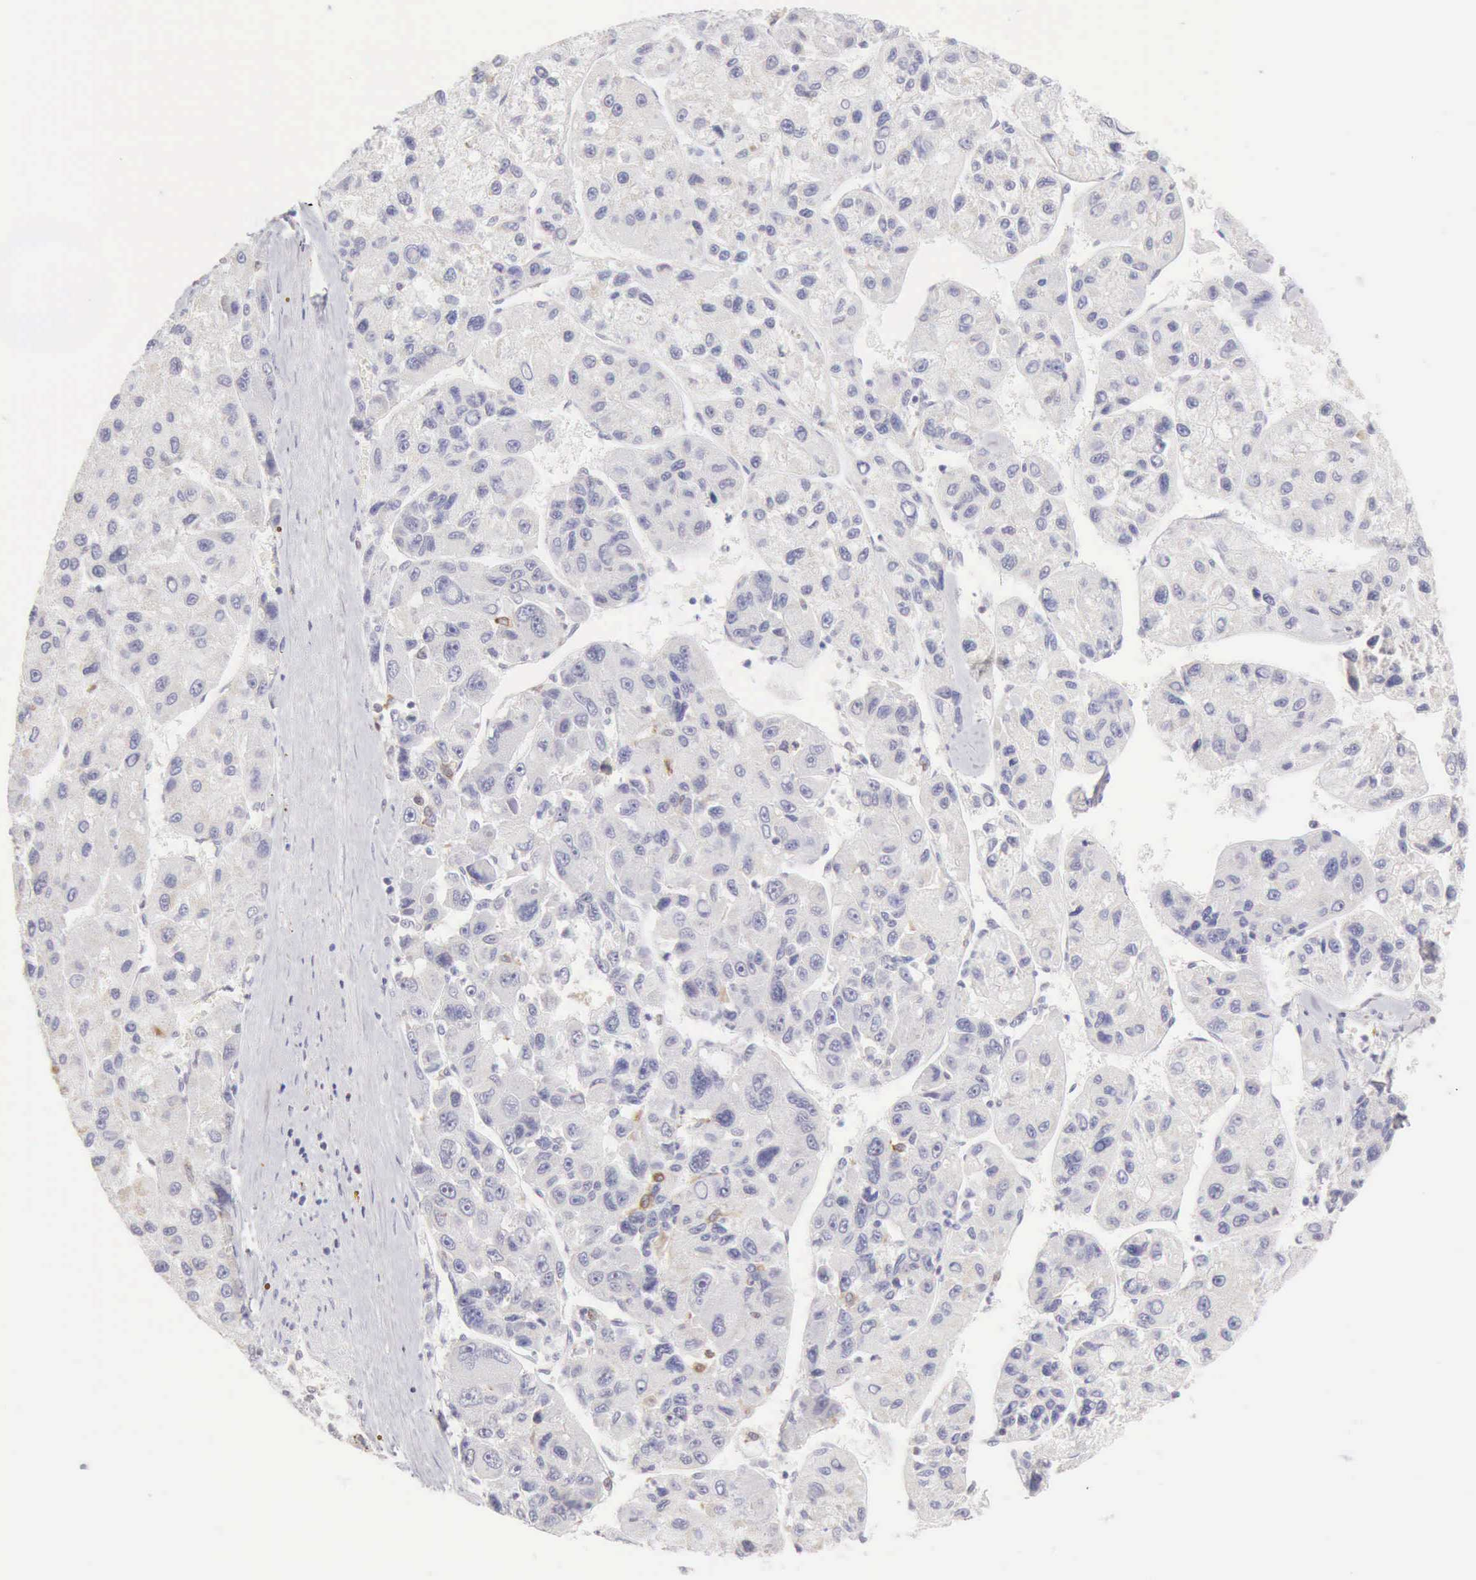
{"staining": {"intensity": "negative", "quantity": "none", "location": "none"}, "tissue": "liver cancer", "cell_type": "Tumor cells", "image_type": "cancer", "snomed": [{"axis": "morphology", "description": "Carcinoma, Hepatocellular, NOS"}, {"axis": "topography", "description": "Liver"}], "caption": "Immunohistochemical staining of liver hepatocellular carcinoma displays no significant expression in tumor cells.", "gene": "RNASE1", "patient": {"sex": "male", "age": 64}}